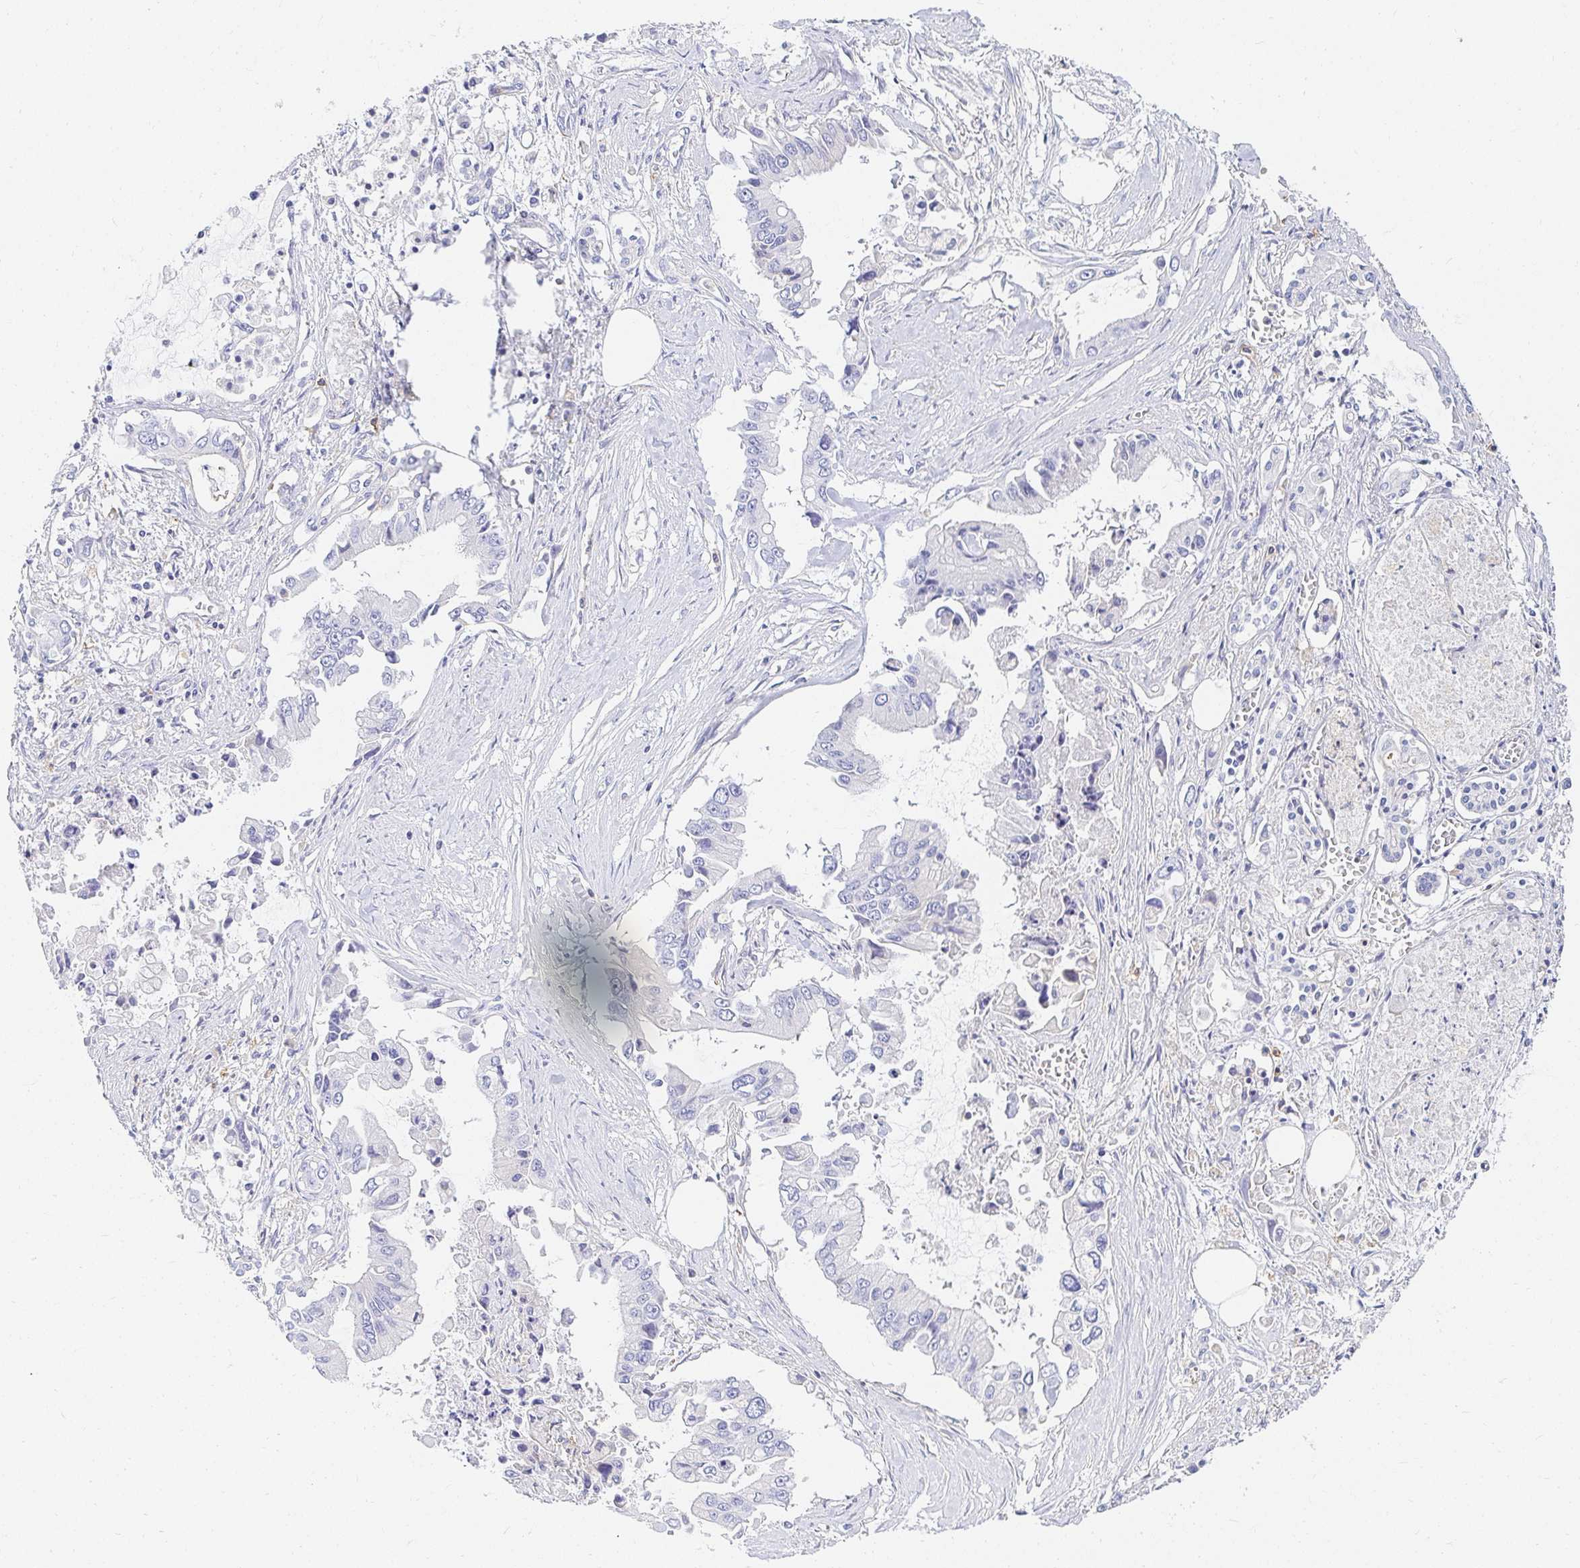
{"staining": {"intensity": "negative", "quantity": "none", "location": "none"}, "tissue": "pancreatic cancer", "cell_type": "Tumor cells", "image_type": "cancer", "snomed": [{"axis": "morphology", "description": "Adenocarcinoma, NOS"}, {"axis": "topography", "description": "Pancreas"}], "caption": "Tumor cells are negative for protein expression in human pancreatic adenocarcinoma.", "gene": "TSPAN19", "patient": {"sex": "male", "age": 84}}